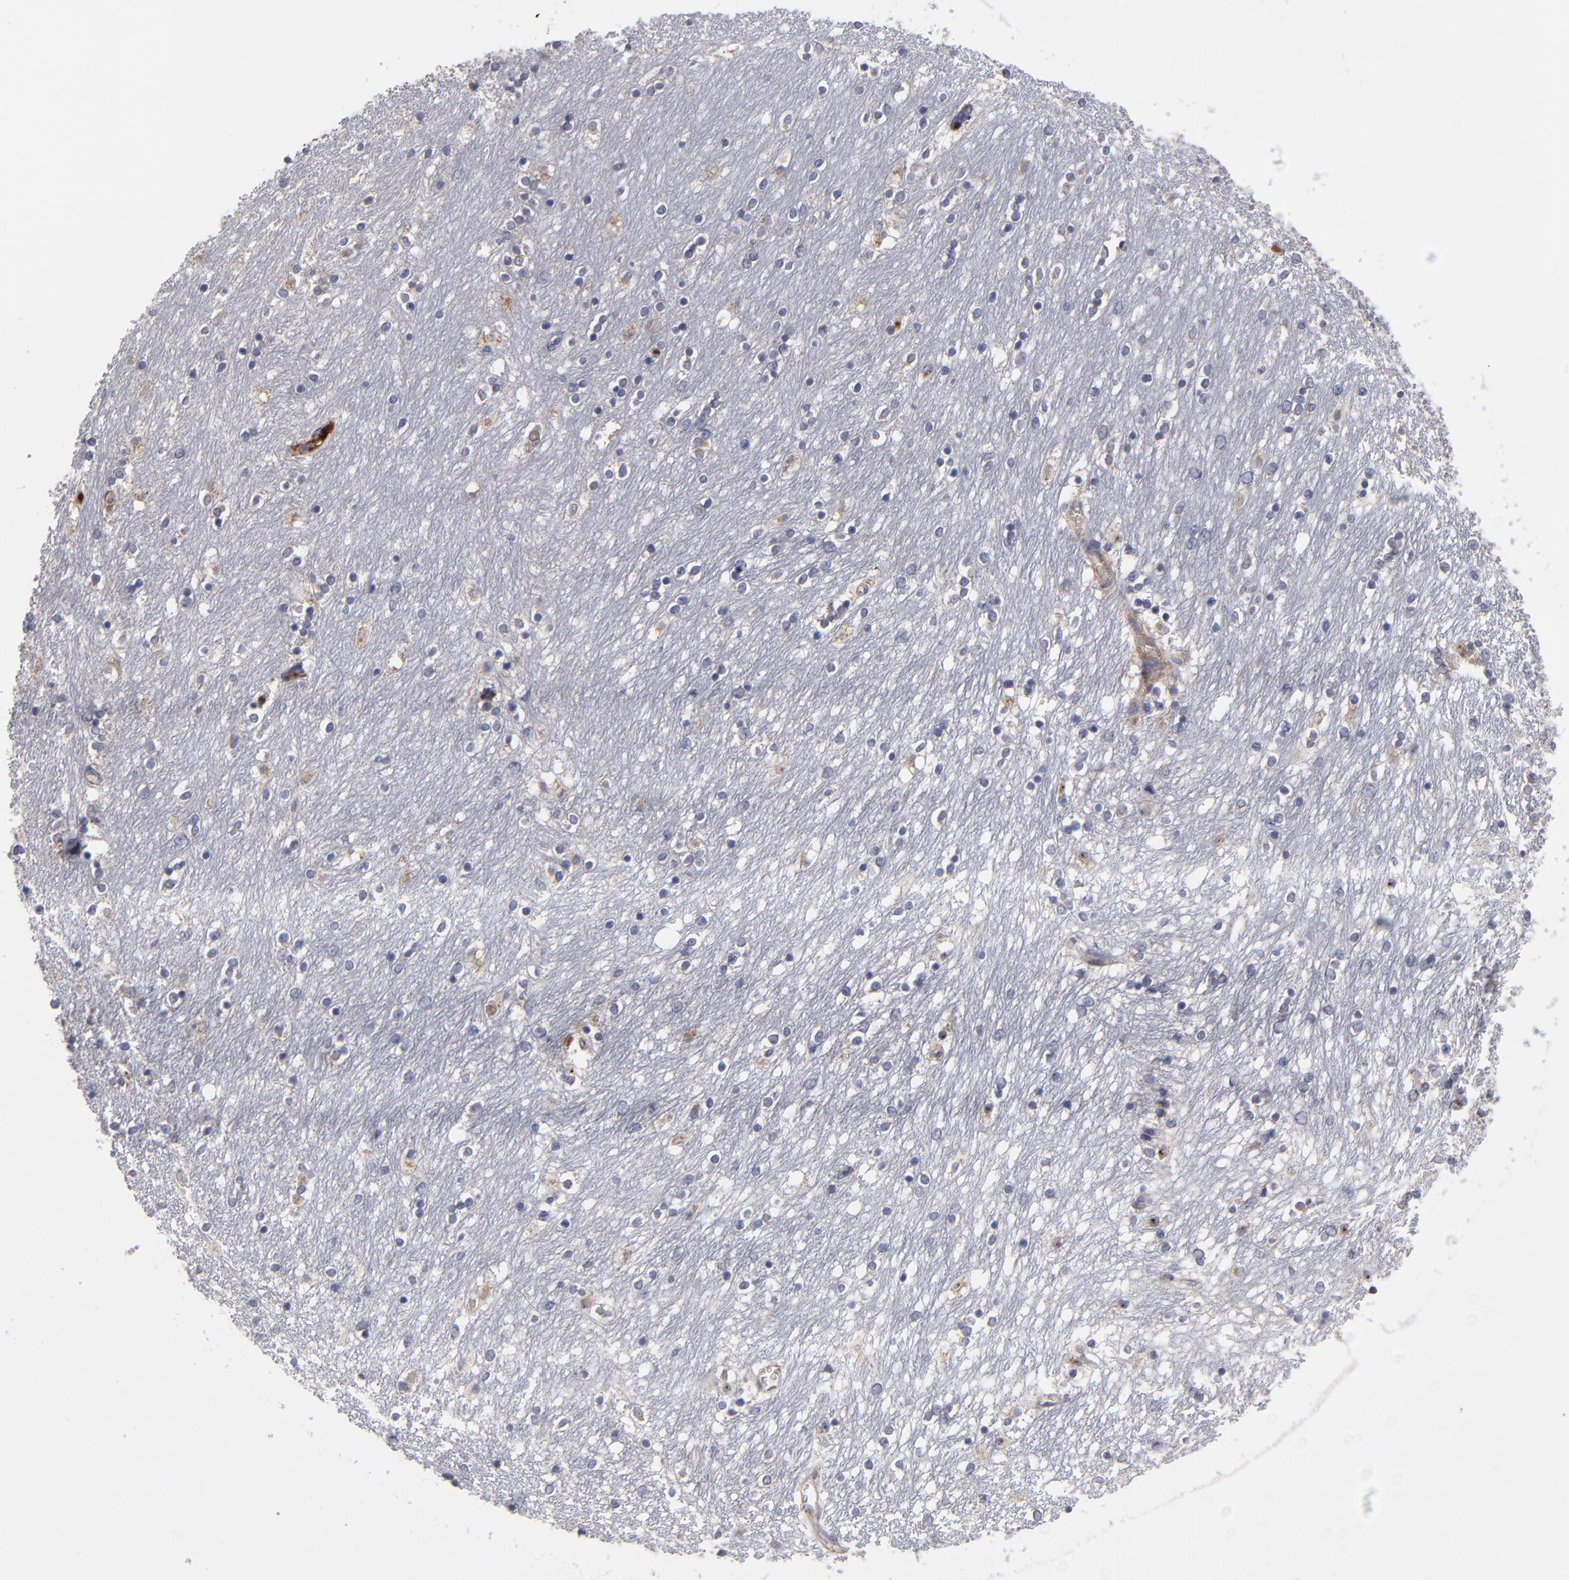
{"staining": {"intensity": "negative", "quantity": "none", "location": "none"}, "tissue": "caudate", "cell_type": "Glial cells", "image_type": "normal", "snomed": [{"axis": "morphology", "description": "Normal tissue, NOS"}, {"axis": "topography", "description": "Lateral ventricle wall"}], "caption": "High magnification brightfield microscopy of normal caudate stained with DAB (3,3'-diaminobenzidine) (brown) and counterstained with hematoxylin (blue): glial cells show no significant staining.", "gene": "EXD2", "patient": {"sex": "female", "age": 54}}